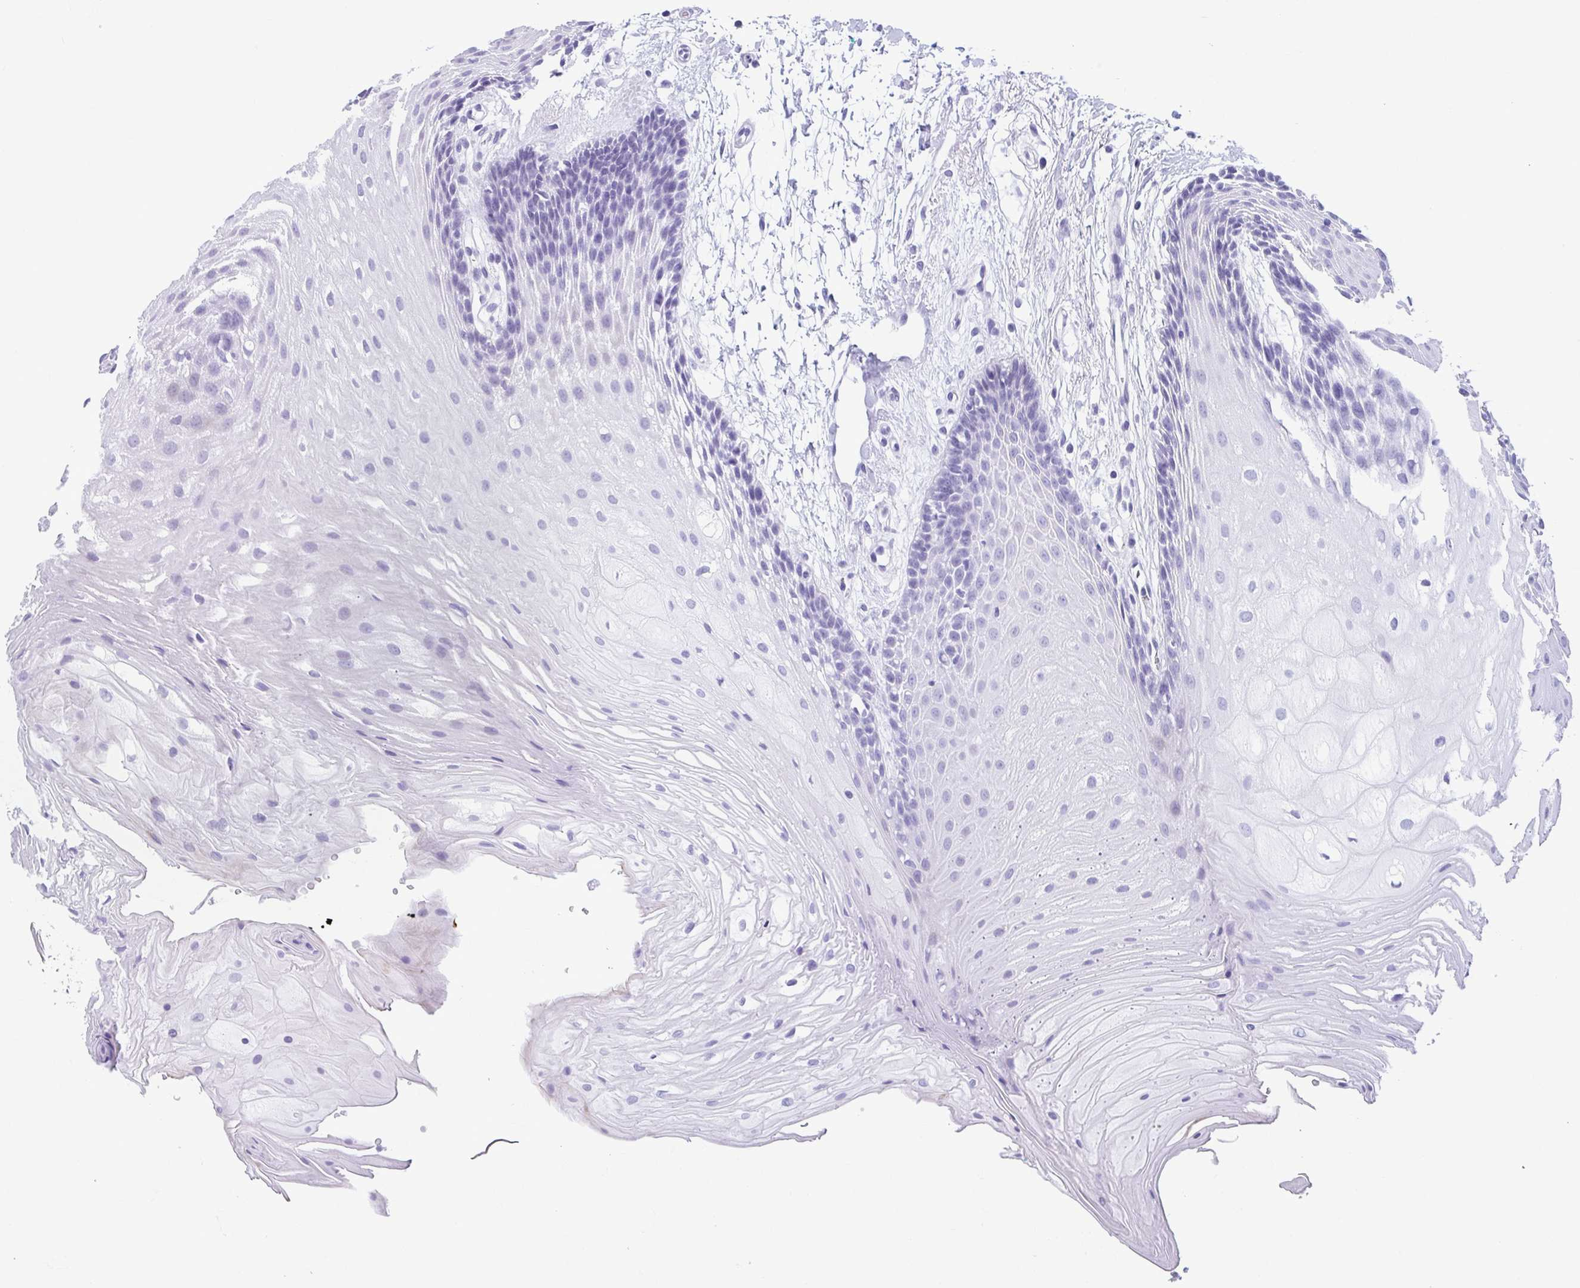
{"staining": {"intensity": "negative", "quantity": "none", "location": "none"}, "tissue": "oral mucosa", "cell_type": "Squamous epithelial cells", "image_type": "normal", "snomed": [{"axis": "morphology", "description": "Normal tissue, NOS"}, {"axis": "morphology", "description": "Squamous cell carcinoma, NOS"}, {"axis": "topography", "description": "Oral tissue"}, {"axis": "topography", "description": "Tounge, NOS"}, {"axis": "topography", "description": "Head-Neck"}], "caption": "Immunohistochemistry (IHC) micrograph of benign human oral mucosa stained for a protein (brown), which exhibits no positivity in squamous epithelial cells. (DAB immunohistochemistry, high magnification).", "gene": "TCEAL3", "patient": {"sex": "male", "age": 62}}